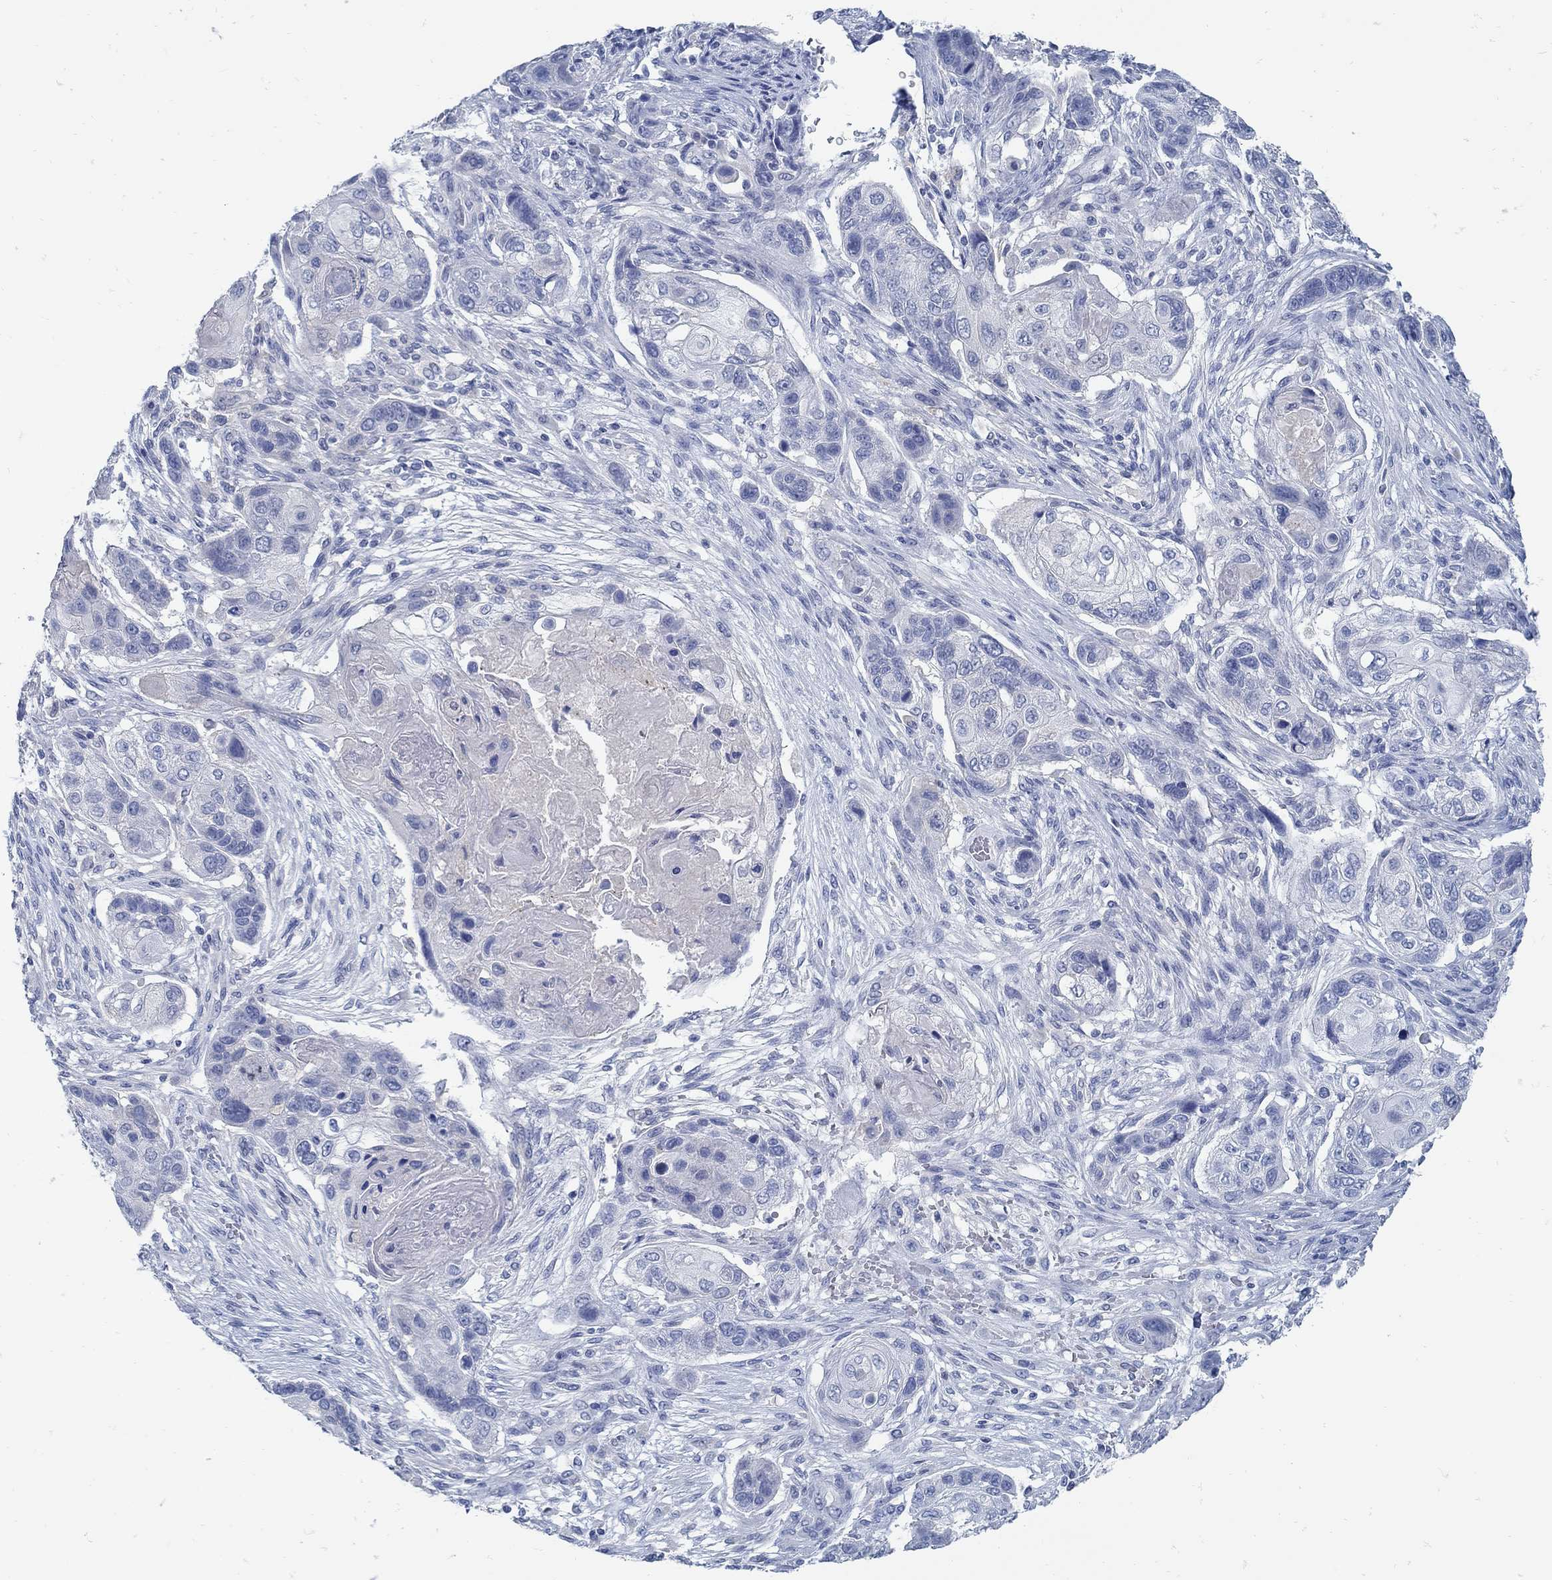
{"staining": {"intensity": "negative", "quantity": "none", "location": "none"}, "tissue": "lung cancer", "cell_type": "Tumor cells", "image_type": "cancer", "snomed": [{"axis": "morphology", "description": "Normal tissue, NOS"}, {"axis": "morphology", "description": "Squamous cell carcinoma, NOS"}, {"axis": "topography", "description": "Bronchus"}, {"axis": "topography", "description": "Lung"}], "caption": "Immunohistochemistry (IHC) image of neoplastic tissue: human squamous cell carcinoma (lung) stained with DAB (3,3'-diaminobenzidine) demonstrates no significant protein expression in tumor cells.", "gene": "ZFAND4", "patient": {"sex": "male", "age": 69}}